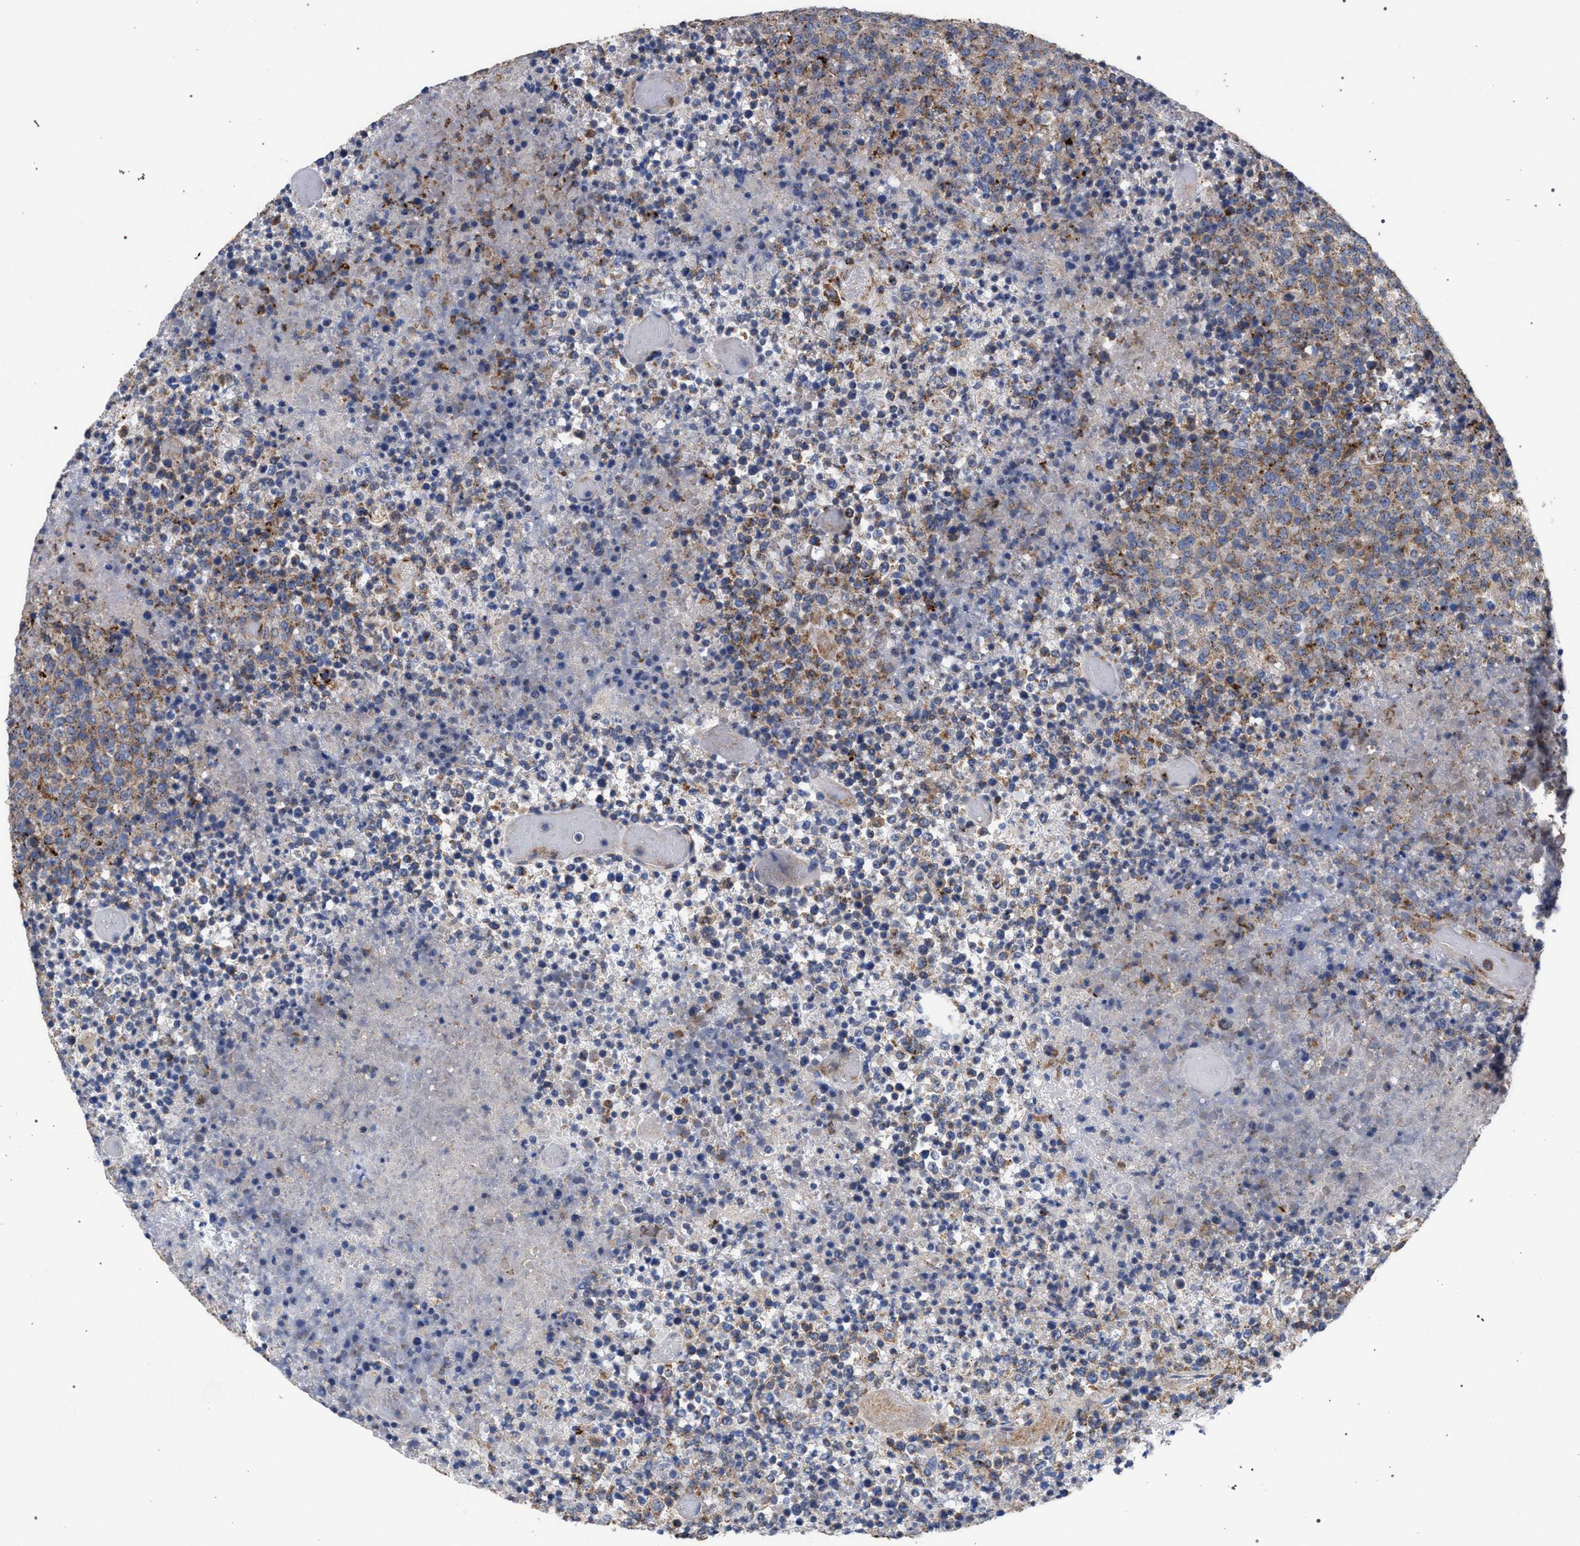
{"staining": {"intensity": "moderate", "quantity": ">75%", "location": "cytoplasmic/membranous"}, "tissue": "lymphoma", "cell_type": "Tumor cells", "image_type": "cancer", "snomed": [{"axis": "morphology", "description": "Malignant lymphoma, non-Hodgkin's type, High grade"}, {"axis": "topography", "description": "Lymph node"}], "caption": "This histopathology image displays lymphoma stained with immunohistochemistry to label a protein in brown. The cytoplasmic/membranous of tumor cells show moderate positivity for the protein. Nuclei are counter-stained blue.", "gene": "PPT1", "patient": {"sex": "male", "age": 13}}